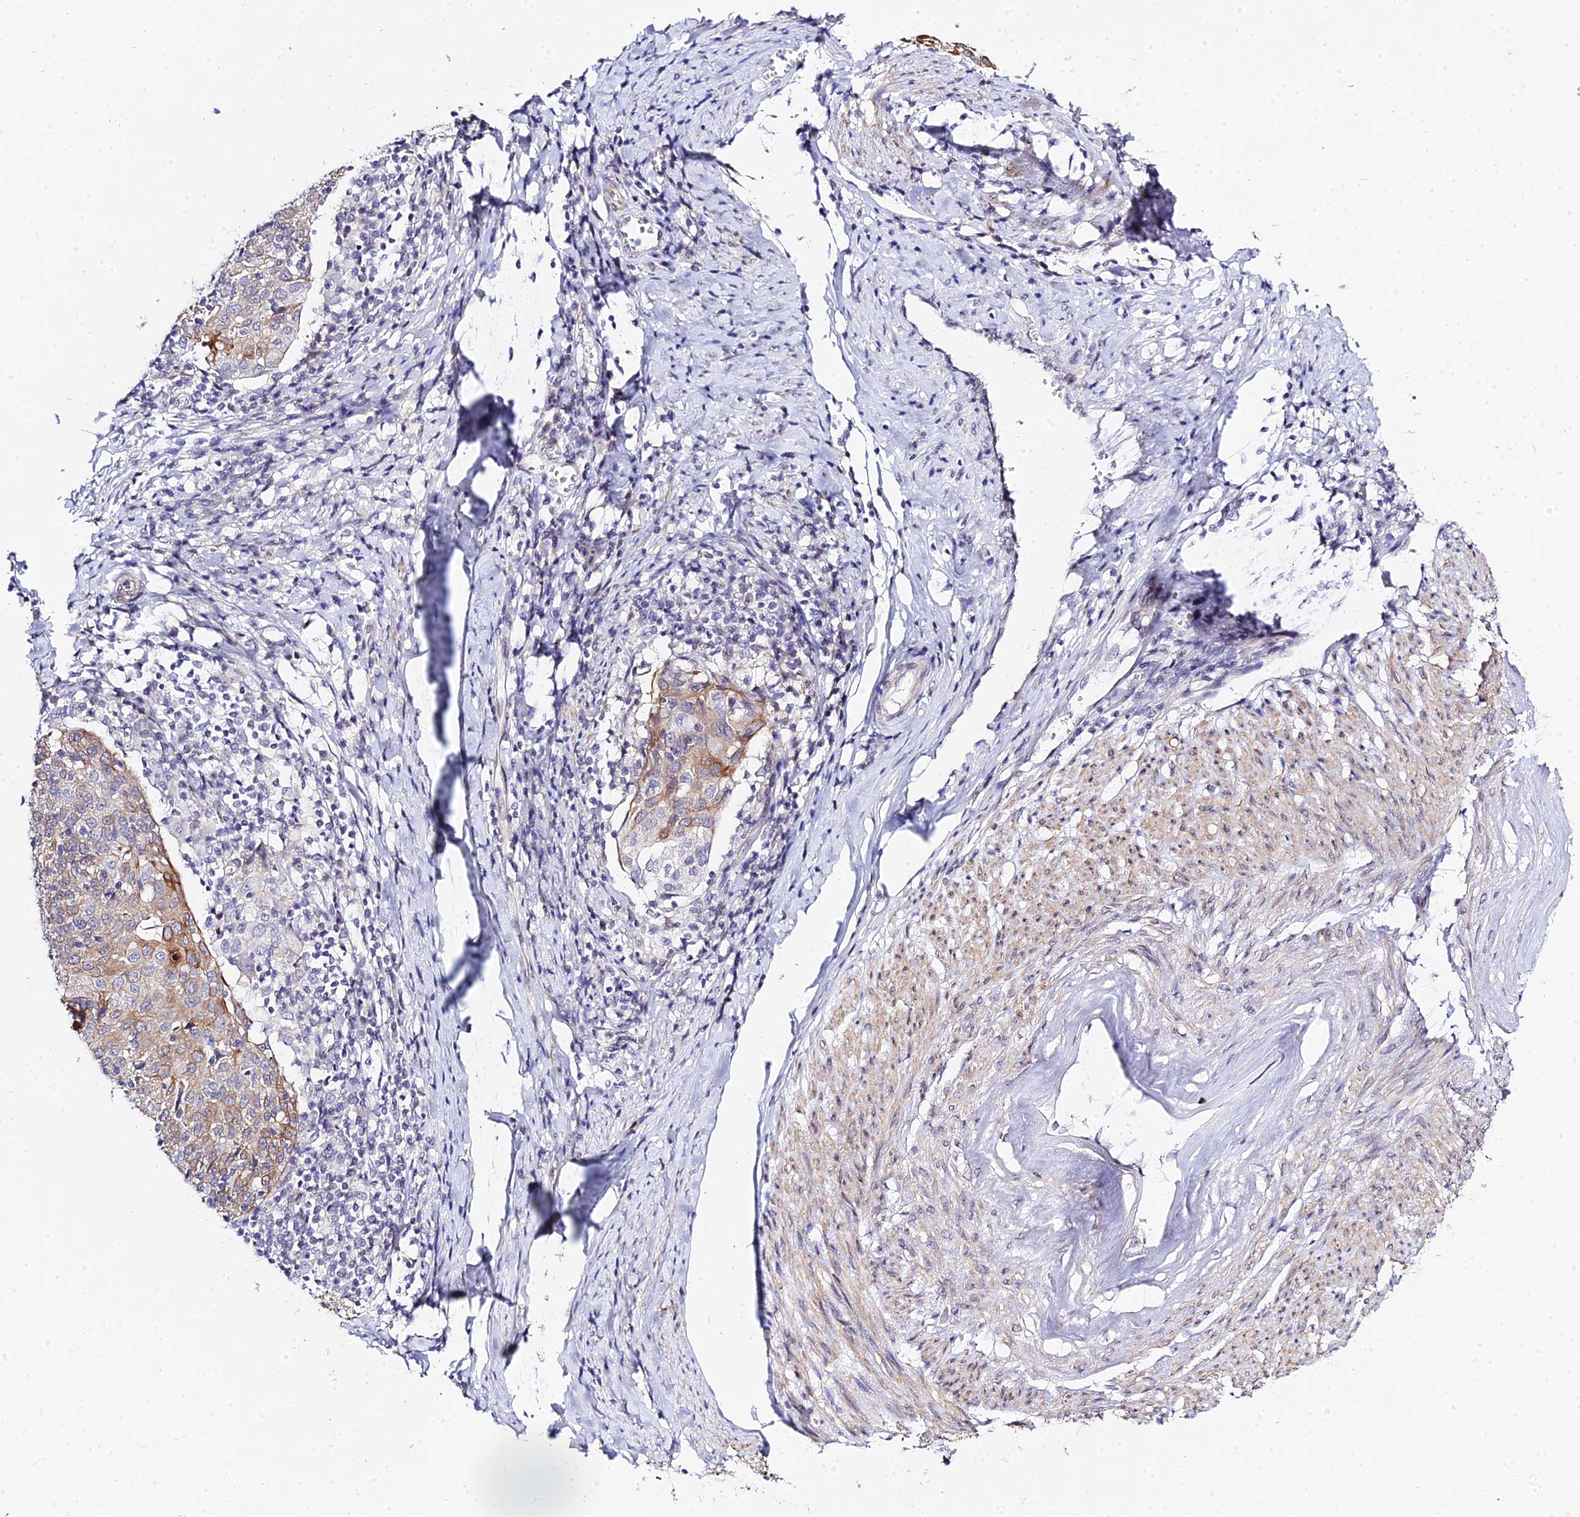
{"staining": {"intensity": "moderate", "quantity": "25%-75%", "location": "cytoplasmic/membranous"}, "tissue": "cervical cancer", "cell_type": "Tumor cells", "image_type": "cancer", "snomed": [{"axis": "morphology", "description": "Squamous cell carcinoma, NOS"}, {"axis": "topography", "description": "Cervix"}], "caption": "High-magnification brightfield microscopy of cervical squamous cell carcinoma stained with DAB (3,3'-diaminobenzidine) (brown) and counterstained with hematoxylin (blue). tumor cells exhibit moderate cytoplasmic/membranous staining is identified in about25%-75% of cells. (DAB IHC, brown staining for protein, blue staining for nuclei).", "gene": "ZNF628", "patient": {"sex": "female", "age": 52}}